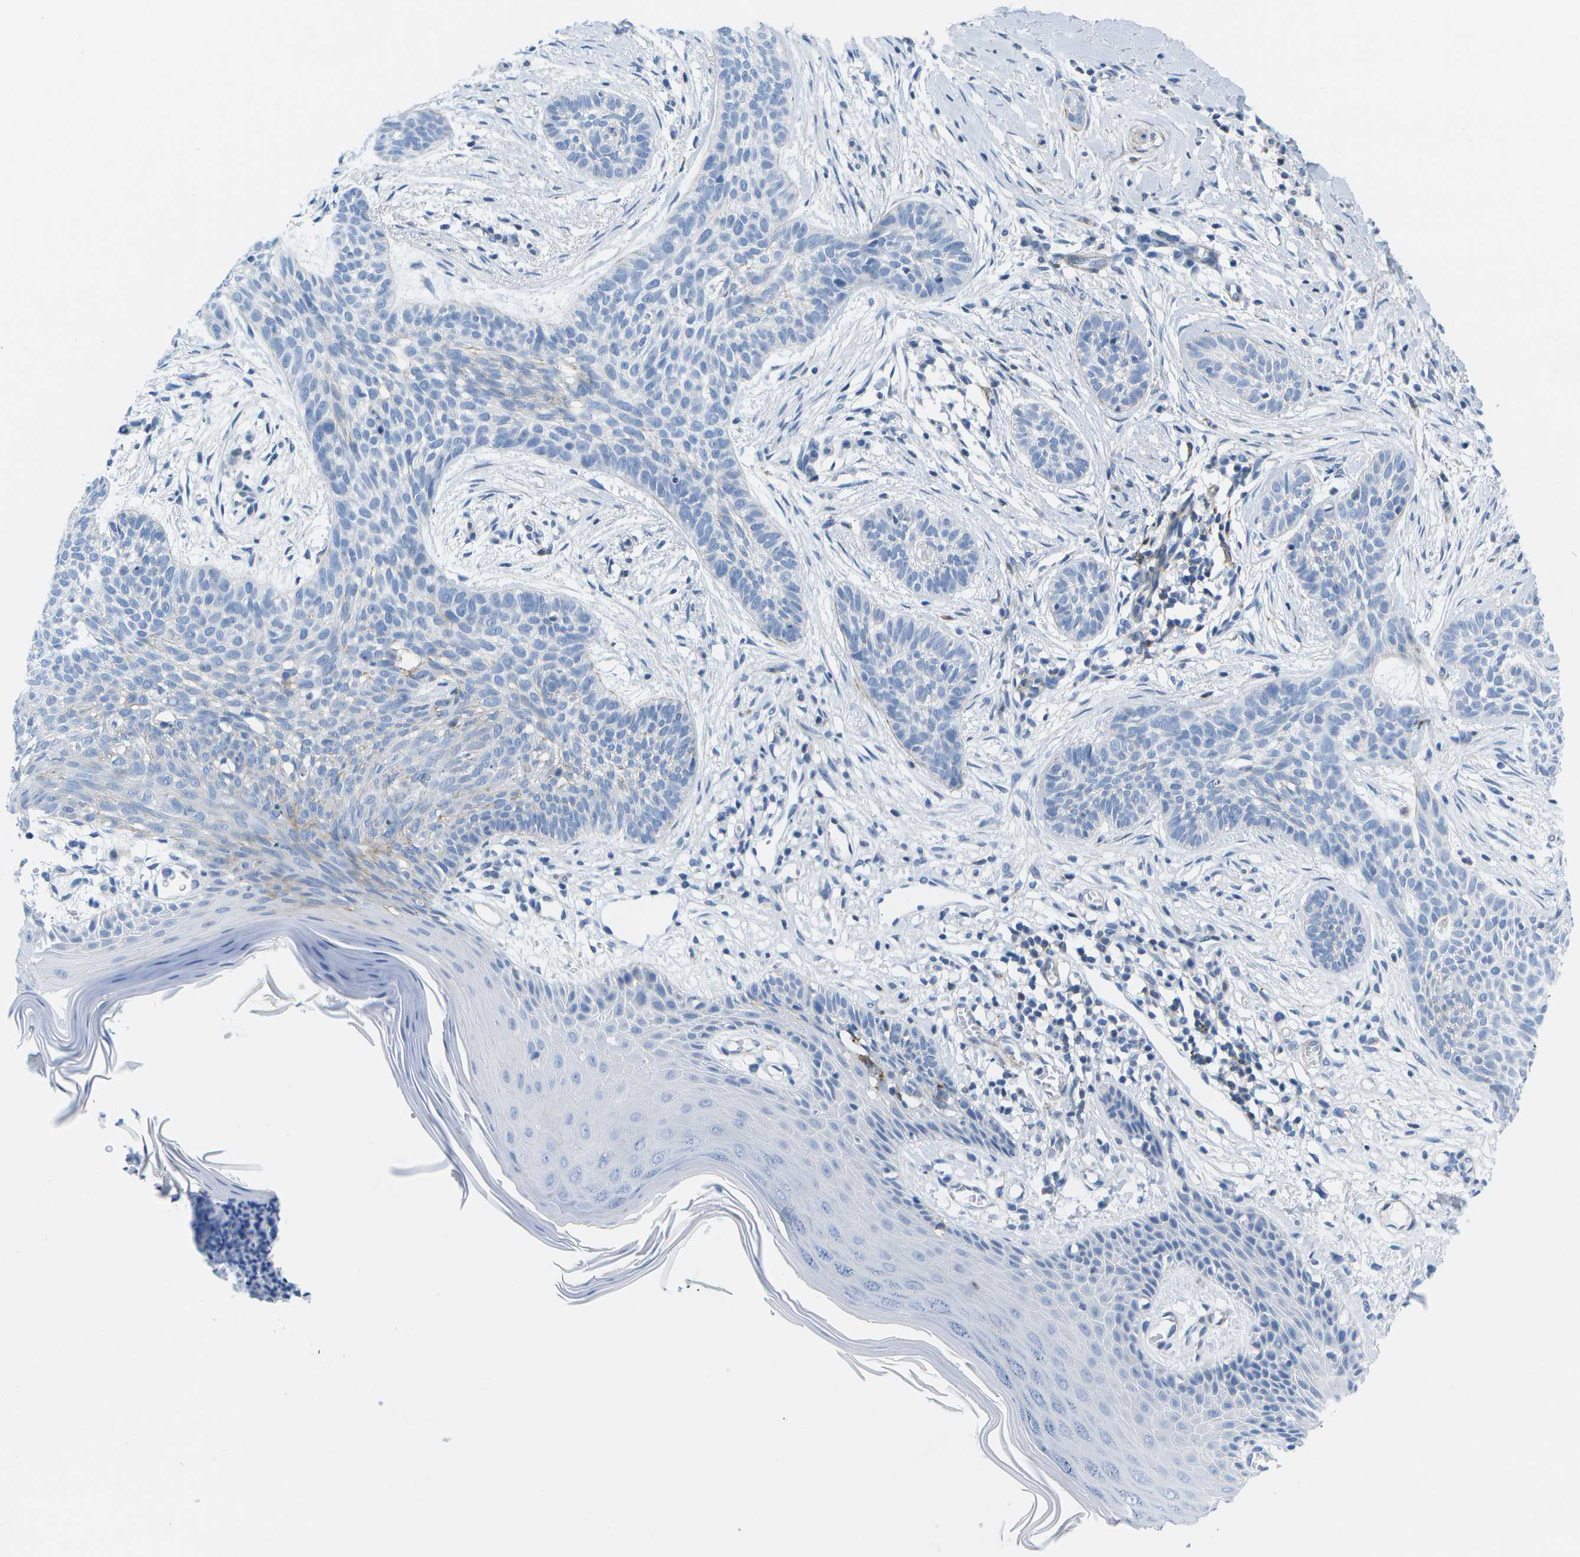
{"staining": {"intensity": "negative", "quantity": "none", "location": "none"}, "tissue": "skin cancer", "cell_type": "Tumor cells", "image_type": "cancer", "snomed": [{"axis": "morphology", "description": "Basal cell carcinoma"}, {"axis": "topography", "description": "Skin"}], "caption": "A photomicrograph of human skin cancer (basal cell carcinoma) is negative for staining in tumor cells.", "gene": "ADGRG6", "patient": {"sex": "female", "age": 59}}